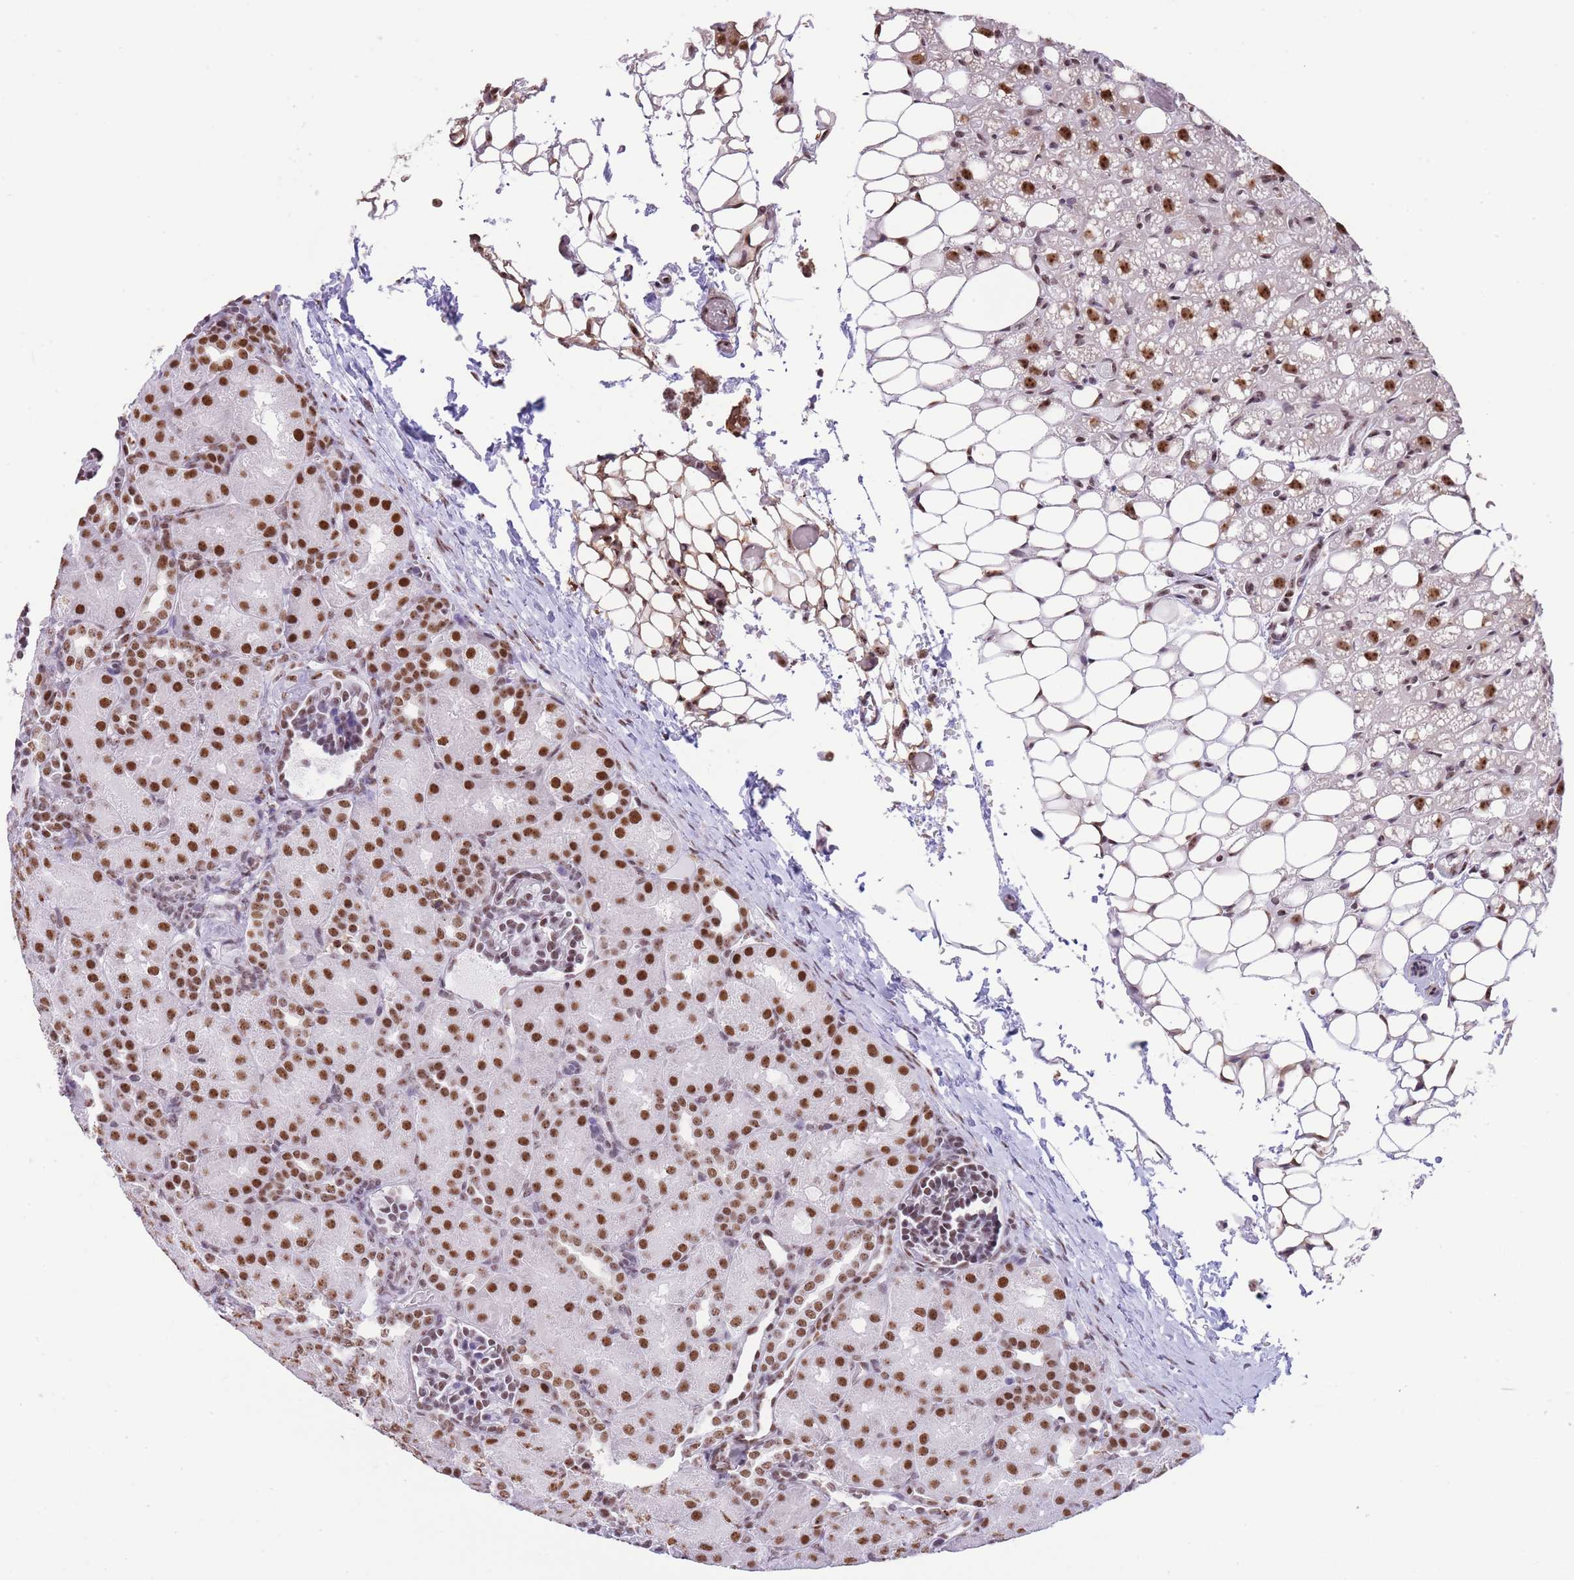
{"staining": {"intensity": "moderate", "quantity": "25%-75%", "location": "nuclear"}, "tissue": "kidney", "cell_type": "Cells in glomeruli", "image_type": "normal", "snomed": [{"axis": "morphology", "description": "Normal tissue, NOS"}, {"axis": "topography", "description": "Kidney"}], "caption": "Brown immunohistochemical staining in unremarkable kidney shows moderate nuclear expression in approximately 25%-75% of cells in glomeruli. (Stains: DAB in brown, nuclei in blue, Microscopy: brightfield microscopy at high magnification).", "gene": "EVC2", "patient": {"sex": "male", "age": 1}}